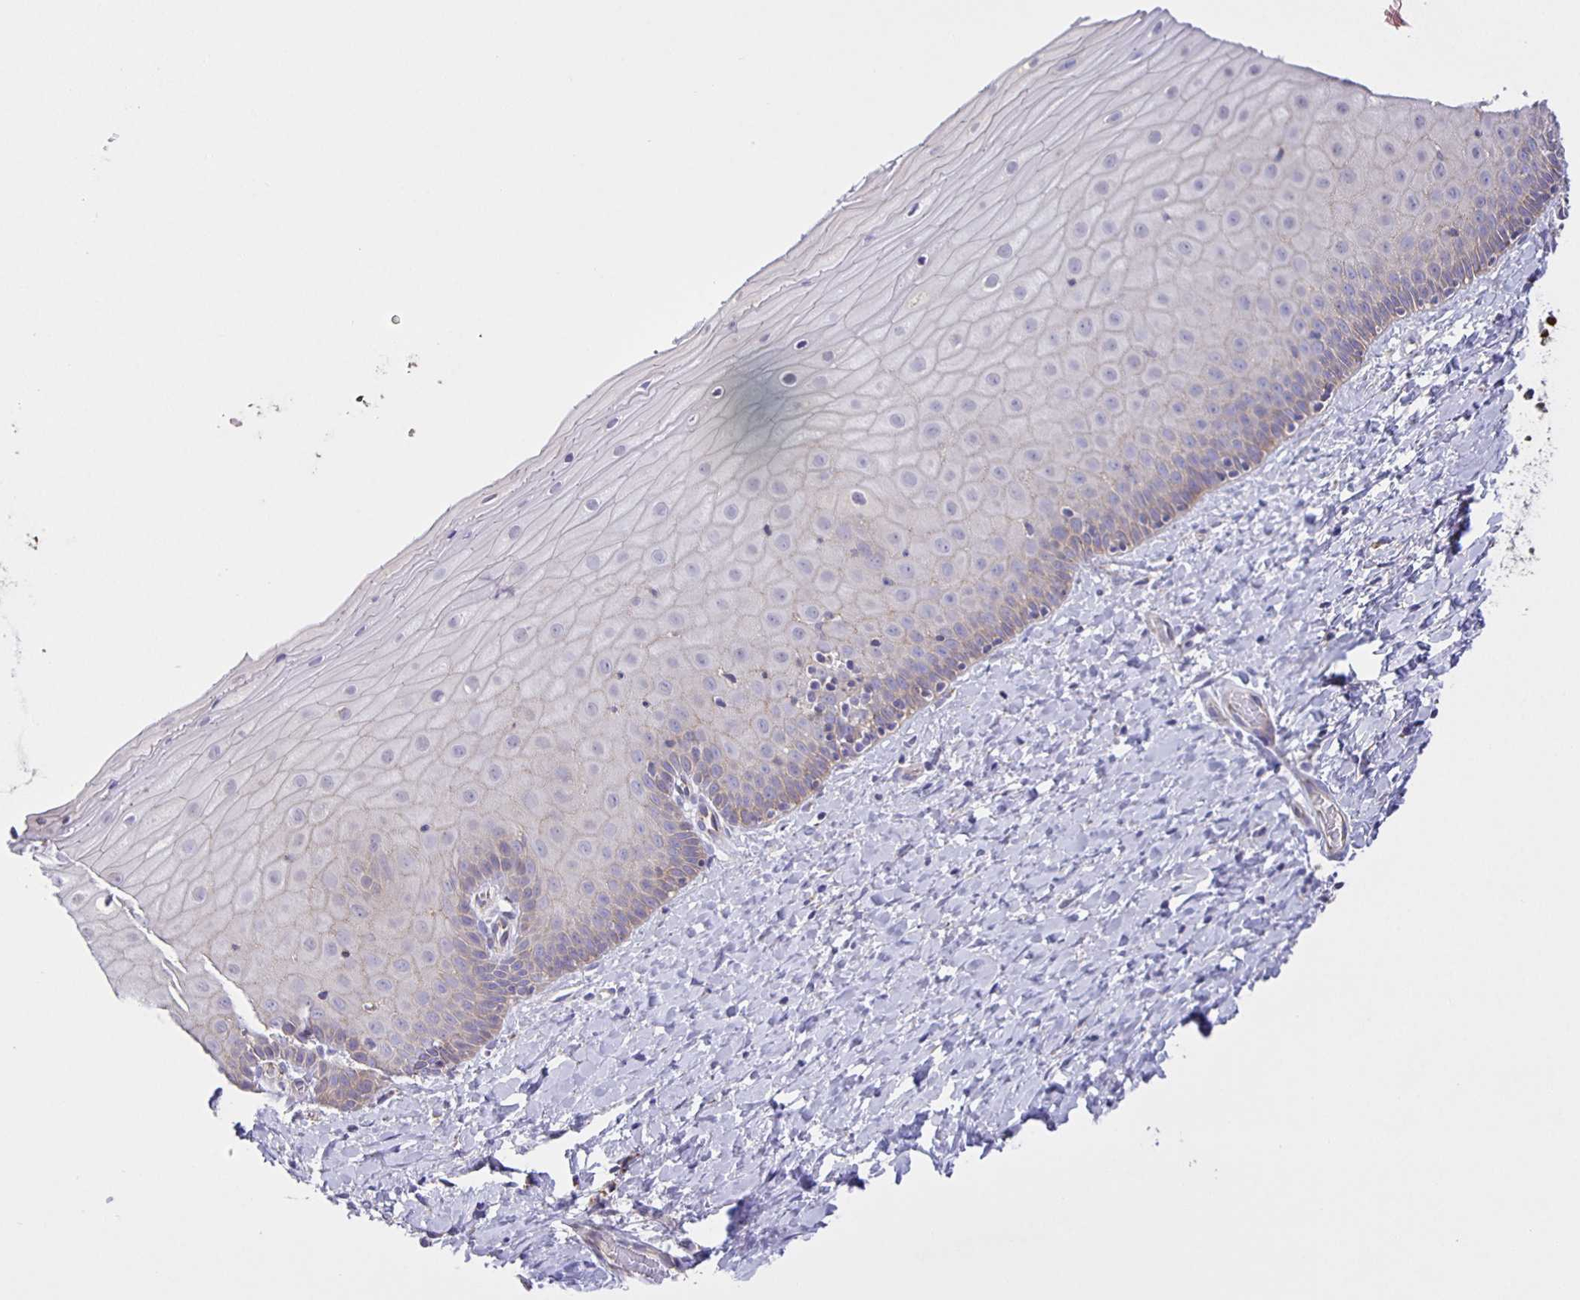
{"staining": {"intensity": "weak", "quantity": "25%-75%", "location": "cytoplasmic/membranous"}, "tissue": "cervix", "cell_type": "Glandular cells", "image_type": "normal", "snomed": [{"axis": "morphology", "description": "Normal tissue, NOS"}, {"axis": "topography", "description": "Cervix"}], "caption": "IHC histopathology image of benign cervix: human cervix stained using immunohistochemistry (IHC) shows low levels of weak protein expression localized specifically in the cytoplasmic/membranous of glandular cells, appearing as a cytoplasmic/membranous brown color.", "gene": "JMJD4", "patient": {"sex": "female", "age": 37}}